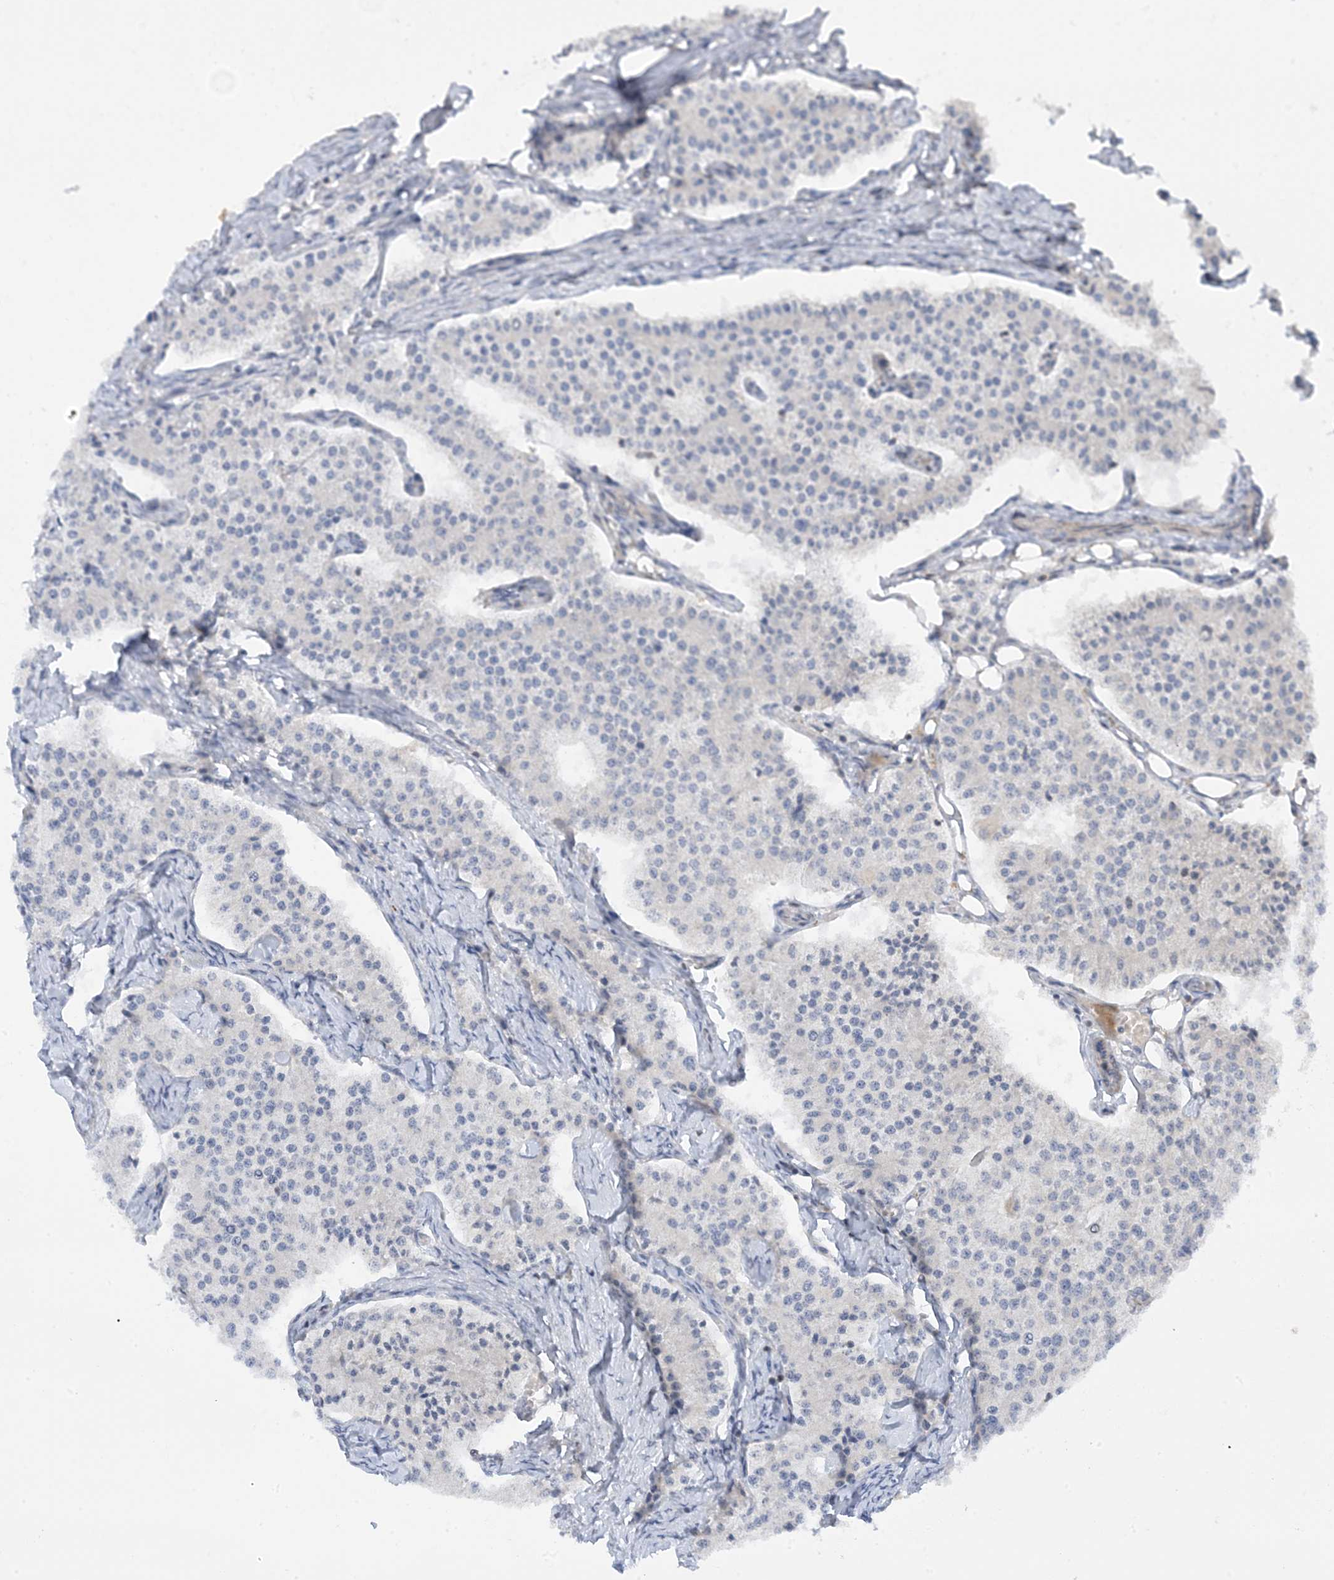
{"staining": {"intensity": "negative", "quantity": "none", "location": "none"}, "tissue": "carcinoid", "cell_type": "Tumor cells", "image_type": "cancer", "snomed": [{"axis": "morphology", "description": "Carcinoid, malignant, NOS"}, {"axis": "topography", "description": "Colon"}], "caption": "Immunohistochemistry histopathology image of neoplastic tissue: human carcinoid stained with DAB displays no significant protein staining in tumor cells. The staining was performed using DAB to visualize the protein expression in brown, while the nuclei were stained in blue with hematoxylin (Magnification: 20x).", "gene": "WDR26", "patient": {"sex": "female", "age": 52}}